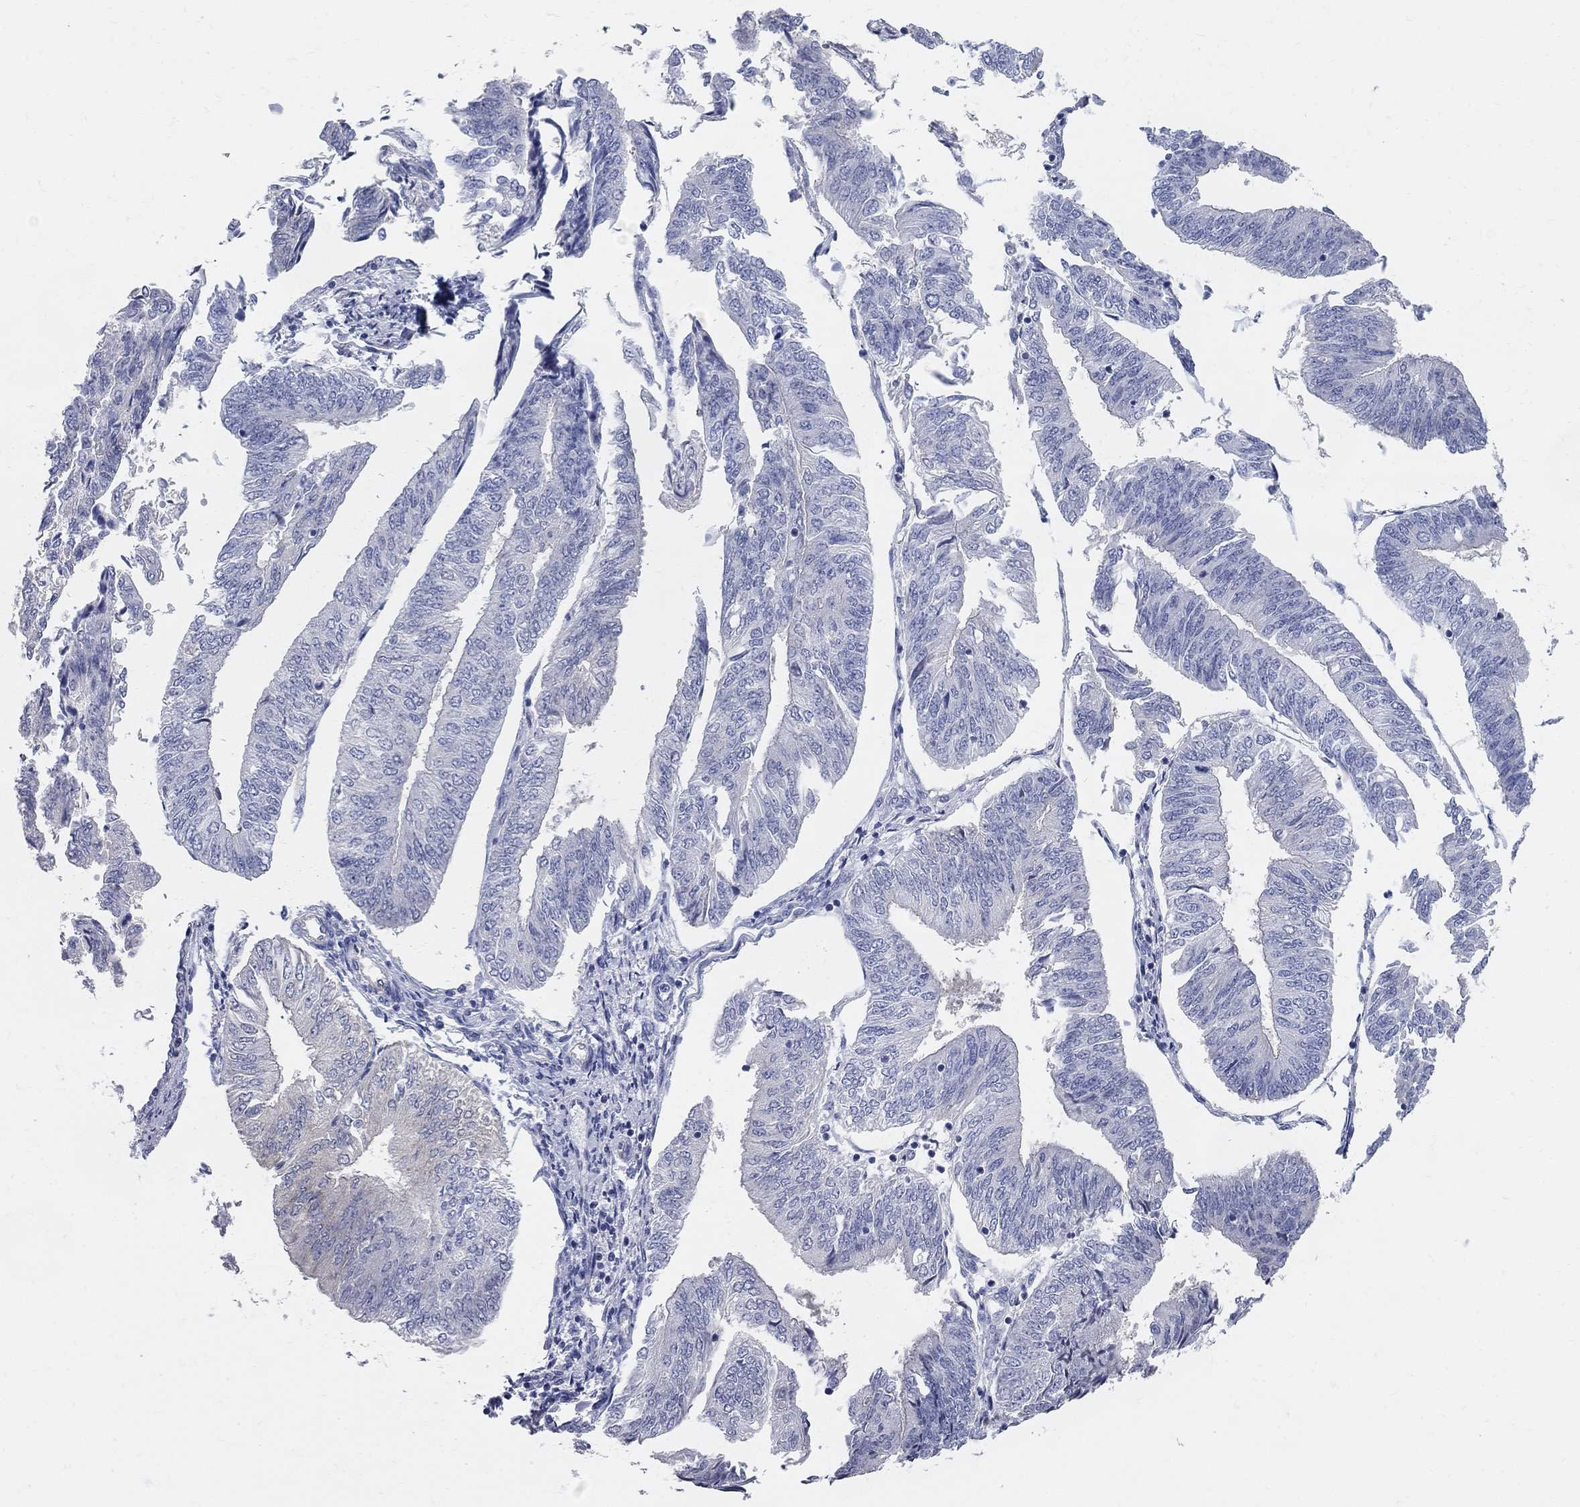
{"staining": {"intensity": "negative", "quantity": "none", "location": "none"}, "tissue": "endometrial cancer", "cell_type": "Tumor cells", "image_type": "cancer", "snomed": [{"axis": "morphology", "description": "Adenocarcinoma, NOS"}, {"axis": "topography", "description": "Endometrium"}], "caption": "A high-resolution photomicrograph shows IHC staining of endometrial cancer, which reveals no significant positivity in tumor cells.", "gene": "AOX1", "patient": {"sex": "female", "age": 58}}